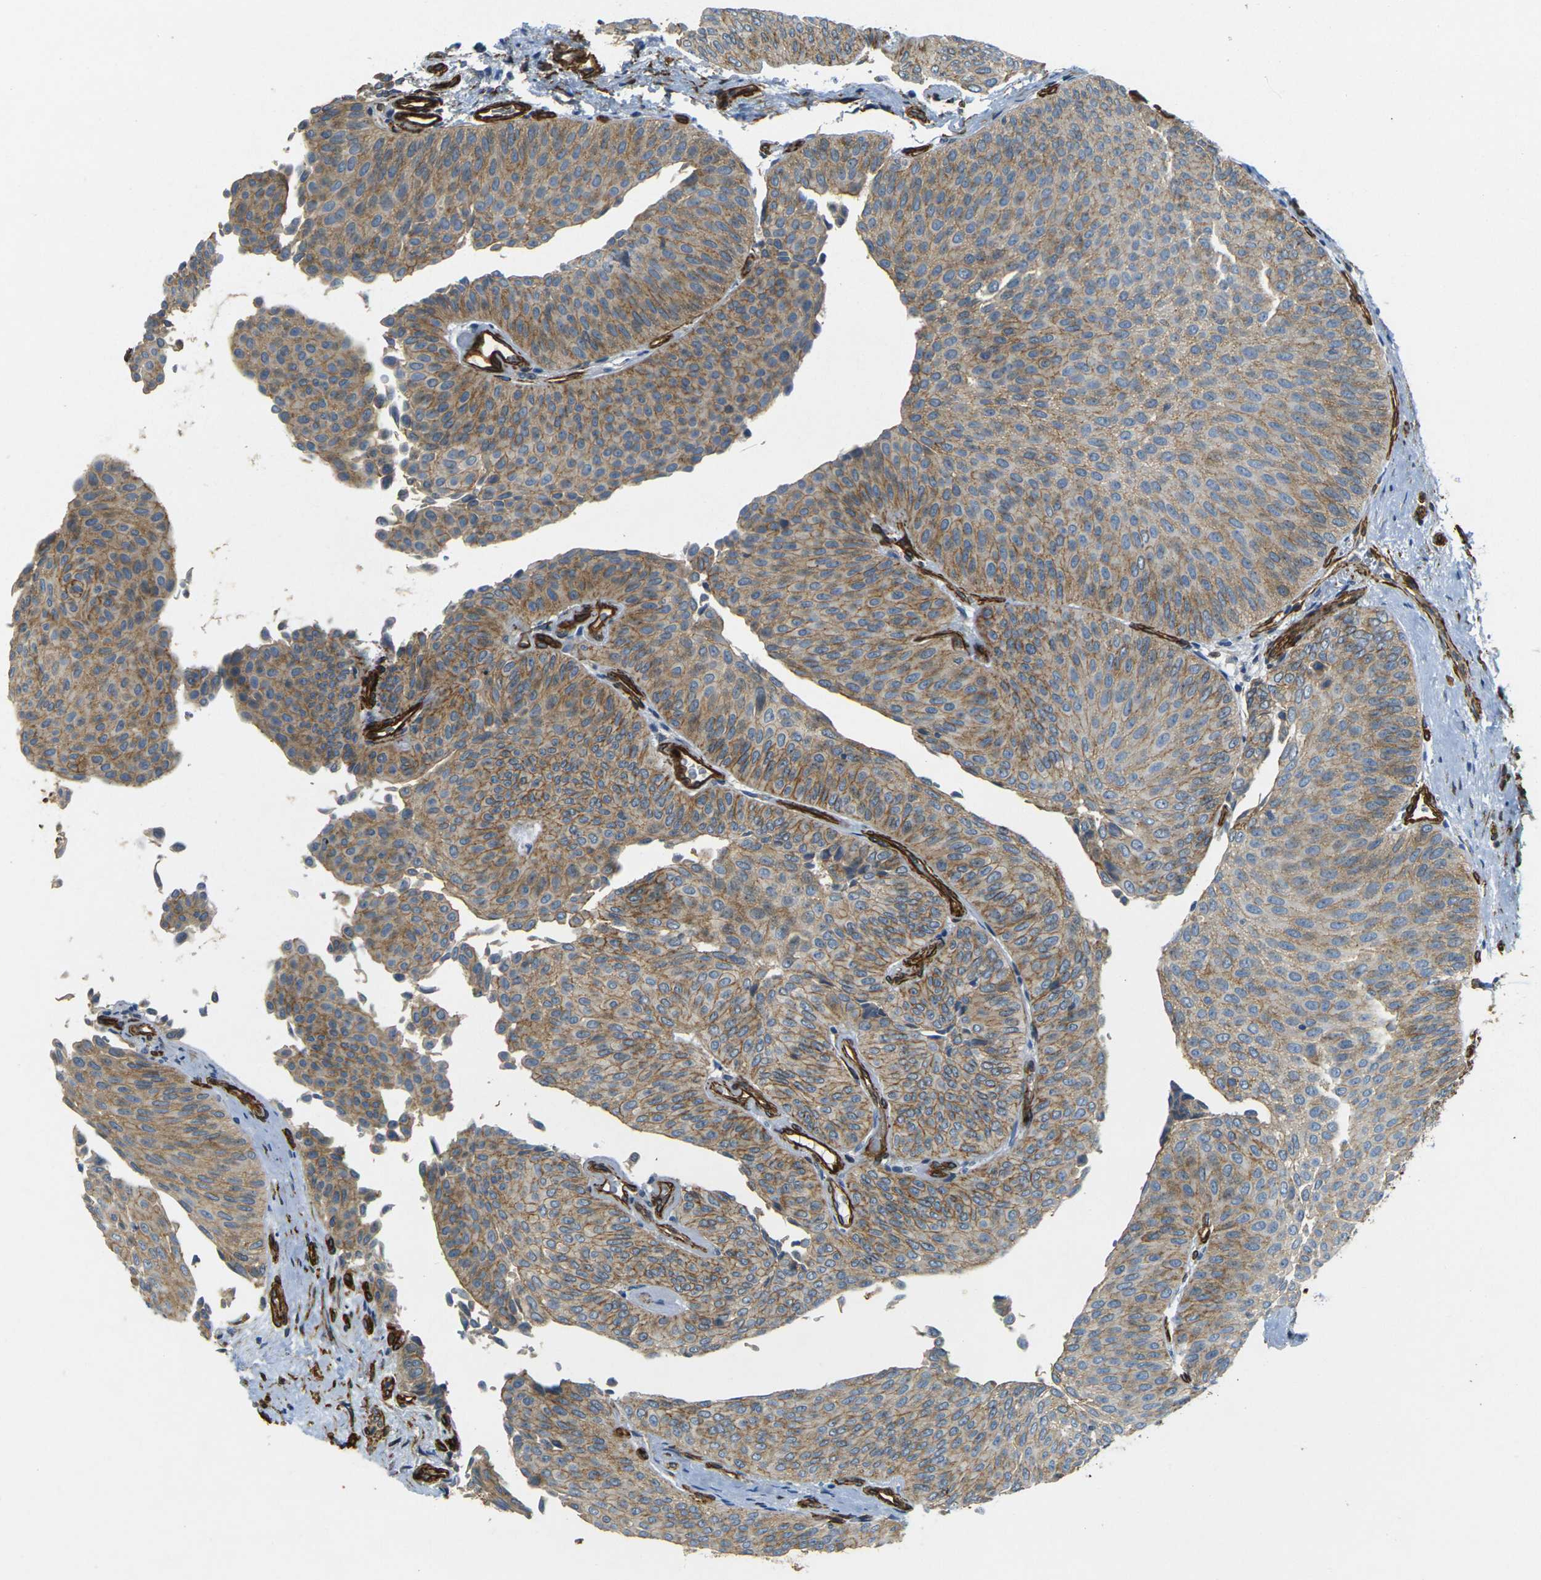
{"staining": {"intensity": "moderate", "quantity": ">75%", "location": "cytoplasmic/membranous"}, "tissue": "urothelial cancer", "cell_type": "Tumor cells", "image_type": "cancer", "snomed": [{"axis": "morphology", "description": "Urothelial carcinoma, Low grade"}, {"axis": "topography", "description": "Urinary bladder"}], "caption": "Immunohistochemistry histopathology image of neoplastic tissue: urothelial cancer stained using IHC displays medium levels of moderate protein expression localized specifically in the cytoplasmic/membranous of tumor cells, appearing as a cytoplasmic/membranous brown color.", "gene": "EPHA7", "patient": {"sex": "female", "age": 60}}